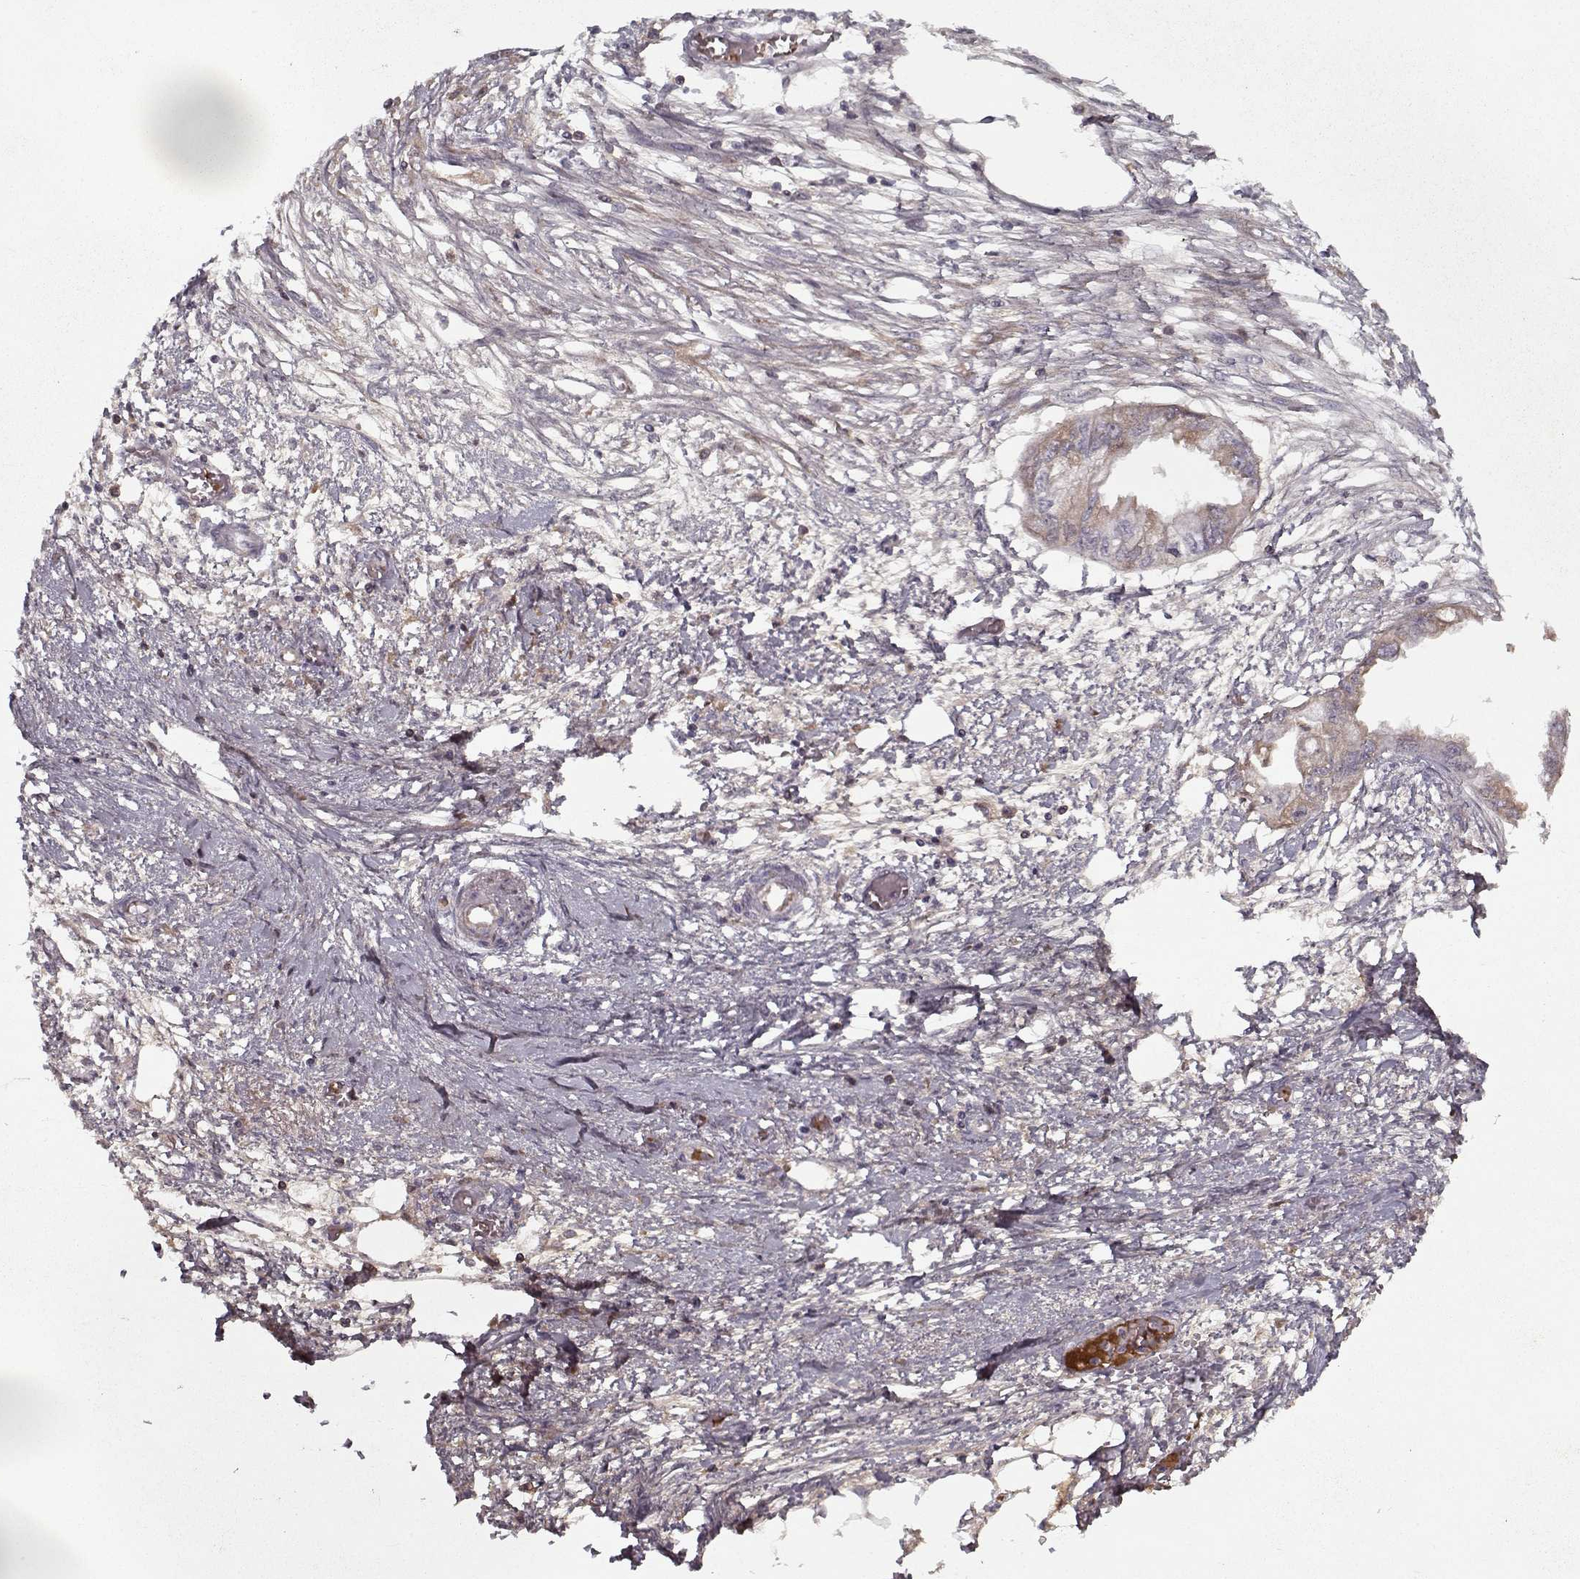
{"staining": {"intensity": "weak", "quantity": "25%-75%", "location": "cytoplasmic/membranous"}, "tissue": "endometrial cancer", "cell_type": "Tumor cells", "image_type": "cancer", "snomed": [{"axis": "morphology", "description": "Adenocarcinoma, NOS"}, {"axis": "morphology", "description": "Adenocarcinoma, metastatic, NOS"}, {"axis": "topography", "description": "Adipose tissue"}, {"axis": "topography", "description": "Endometrium"}], "caption": "Immunohistochemistry (IHC) (DAB) staining of endometrial metastatic adenocarcinoma reveals weak cytoplasmic/membranous protein positivity in about 25%-75% of tumor cells. (brown staining indicates protein expression, while blue staining denotes nuclei).", "gene": "AFM", "patient": {"sex": "female", "age": 67}}